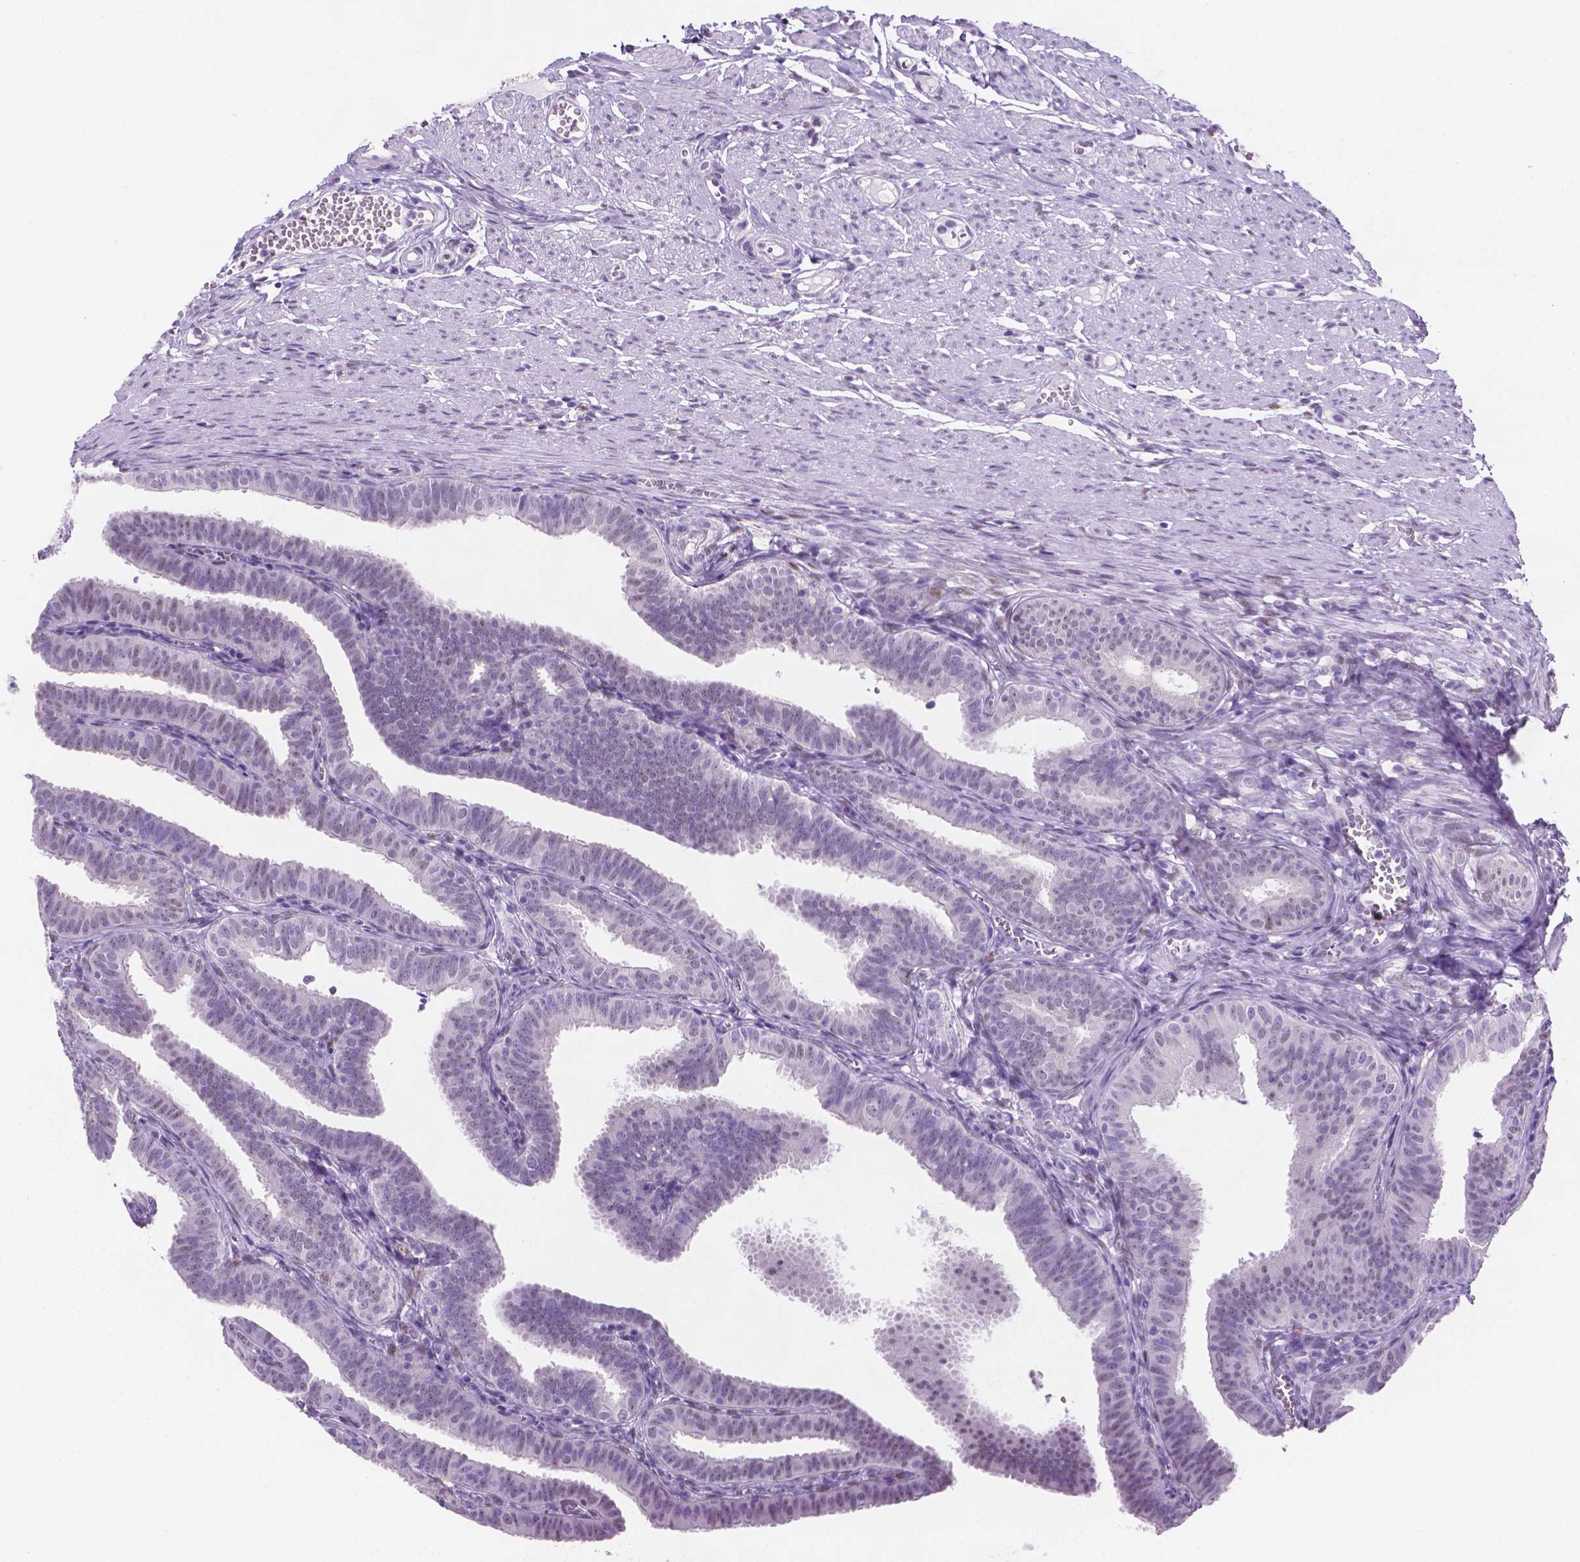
{"staining": {"intensity": "weak", "quantity": "<25%", "location": "nuclear"}, "tissue": "fallopian tube", "cell_type": "Glandular cells", "image_type": "normal", "snomed": [{"axis": "morphology", "description": "Normal tissue, NOS"}, {"axis": "topography", "description": "Fallopian tube"}], "caption": "Immunohistochemical staining of normal human fallopian tube demonstrates no significant positivity in glandular cells. (DAB (3,3'-diaminobenzidine) IHC, high magnification).", "gene": "TMEM210", "patient": {"sex": "female", "age": 25}}